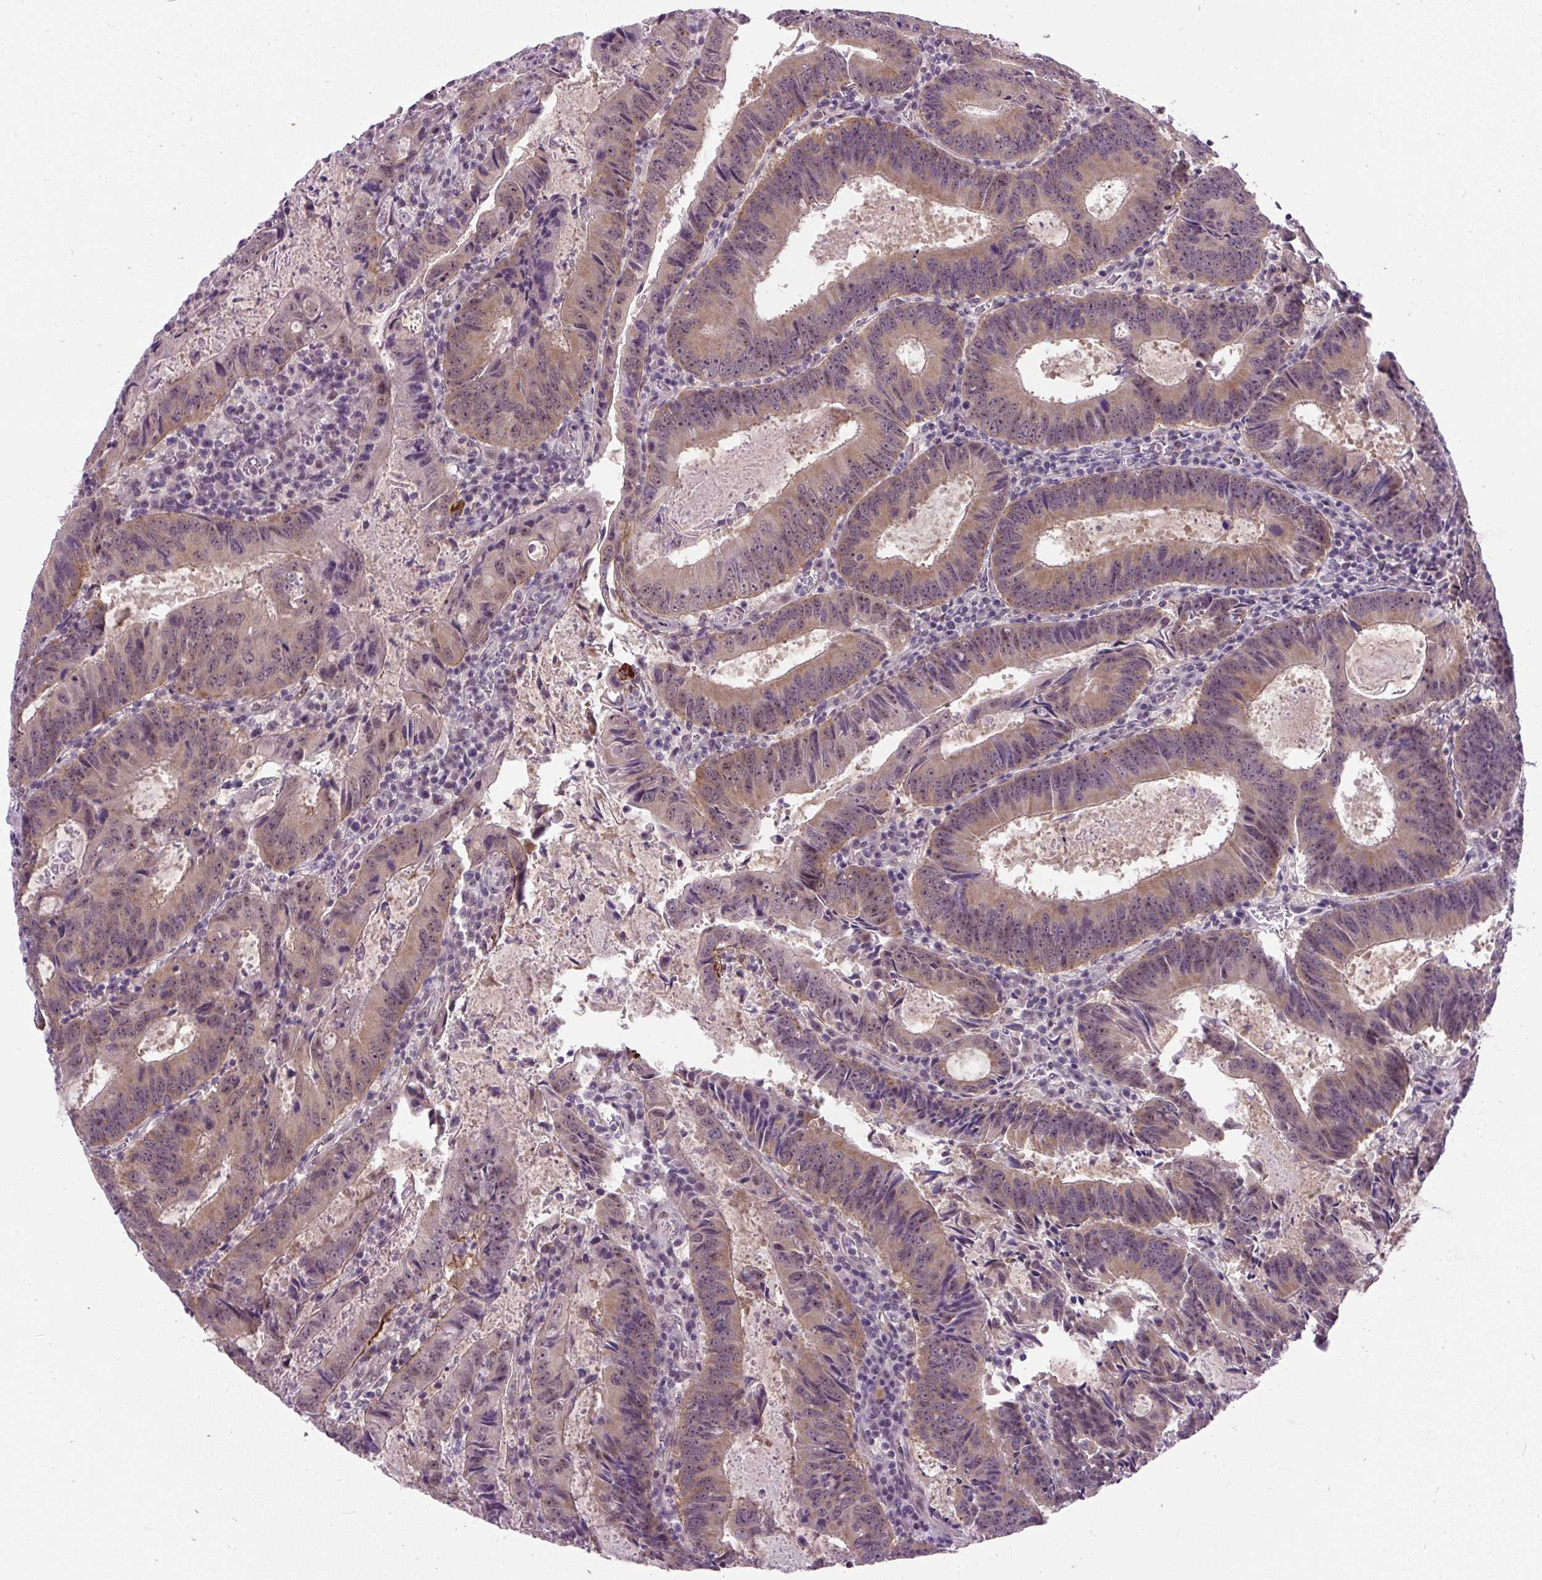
{"staining": {"intensity": "moderate", "quantity": ">75%", "location": "cytoplasmic/membranous,nuclear"}, "tissue": "colorectal cancer", "cell_type": "Tumor cells", "image_type": "cancer", "snomed": [{"axis": "morphology", "description": "Adenocarcinoma, NOS"}, {"axis": "topography", "description": "Colon"}], "caption": "A medium amount of moderate cytoplasmic/membranous and nuclear expression is identified in approximately >75% of tumor cells in colorectal cancer tissue.", "gene": "FAM117B", "patient": {"sex": "male", "age": 67}}